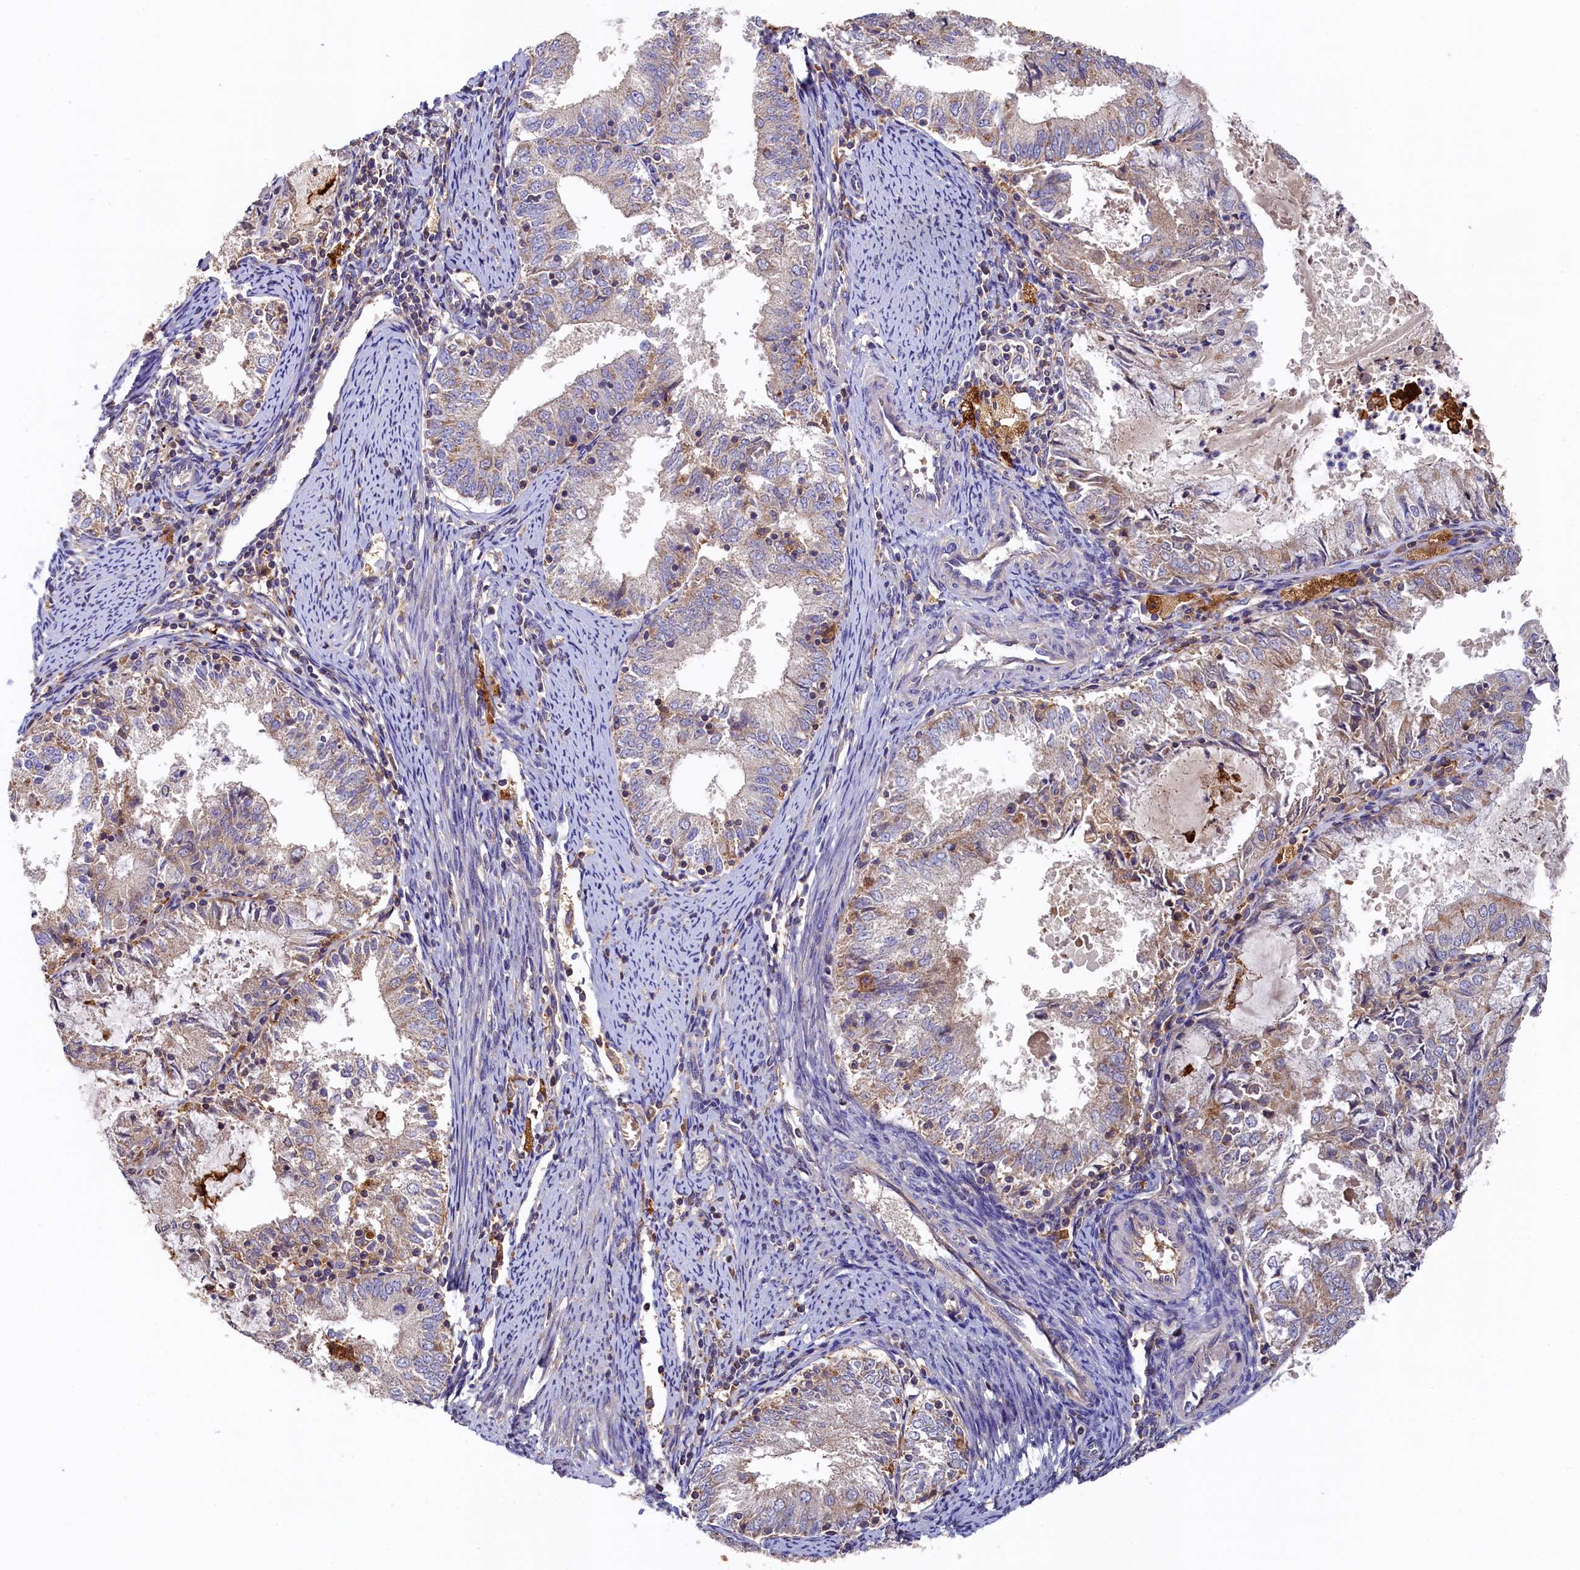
{"staining": {"intensity": "weak", "quantity": "25%-75%", "location": "cytoplasmic/membranous"}, "tissue": "endometrial cancer", "cell_type": "Tumor cells", "image_type": "cancer", "snomed": [{"axis": "morphology", "description": "Adenocarcinoma, NOS"}, {"axis": "topography", "description": "Endometrium"}], "caption": "Endometrial cancer (adenocarcinoma) tissue displays weak cytoplasmic/membranous staining in about 25%-75% of tumor cells", "gene": "SEC31B", "patient": {"sex": "female", "age": 57}}